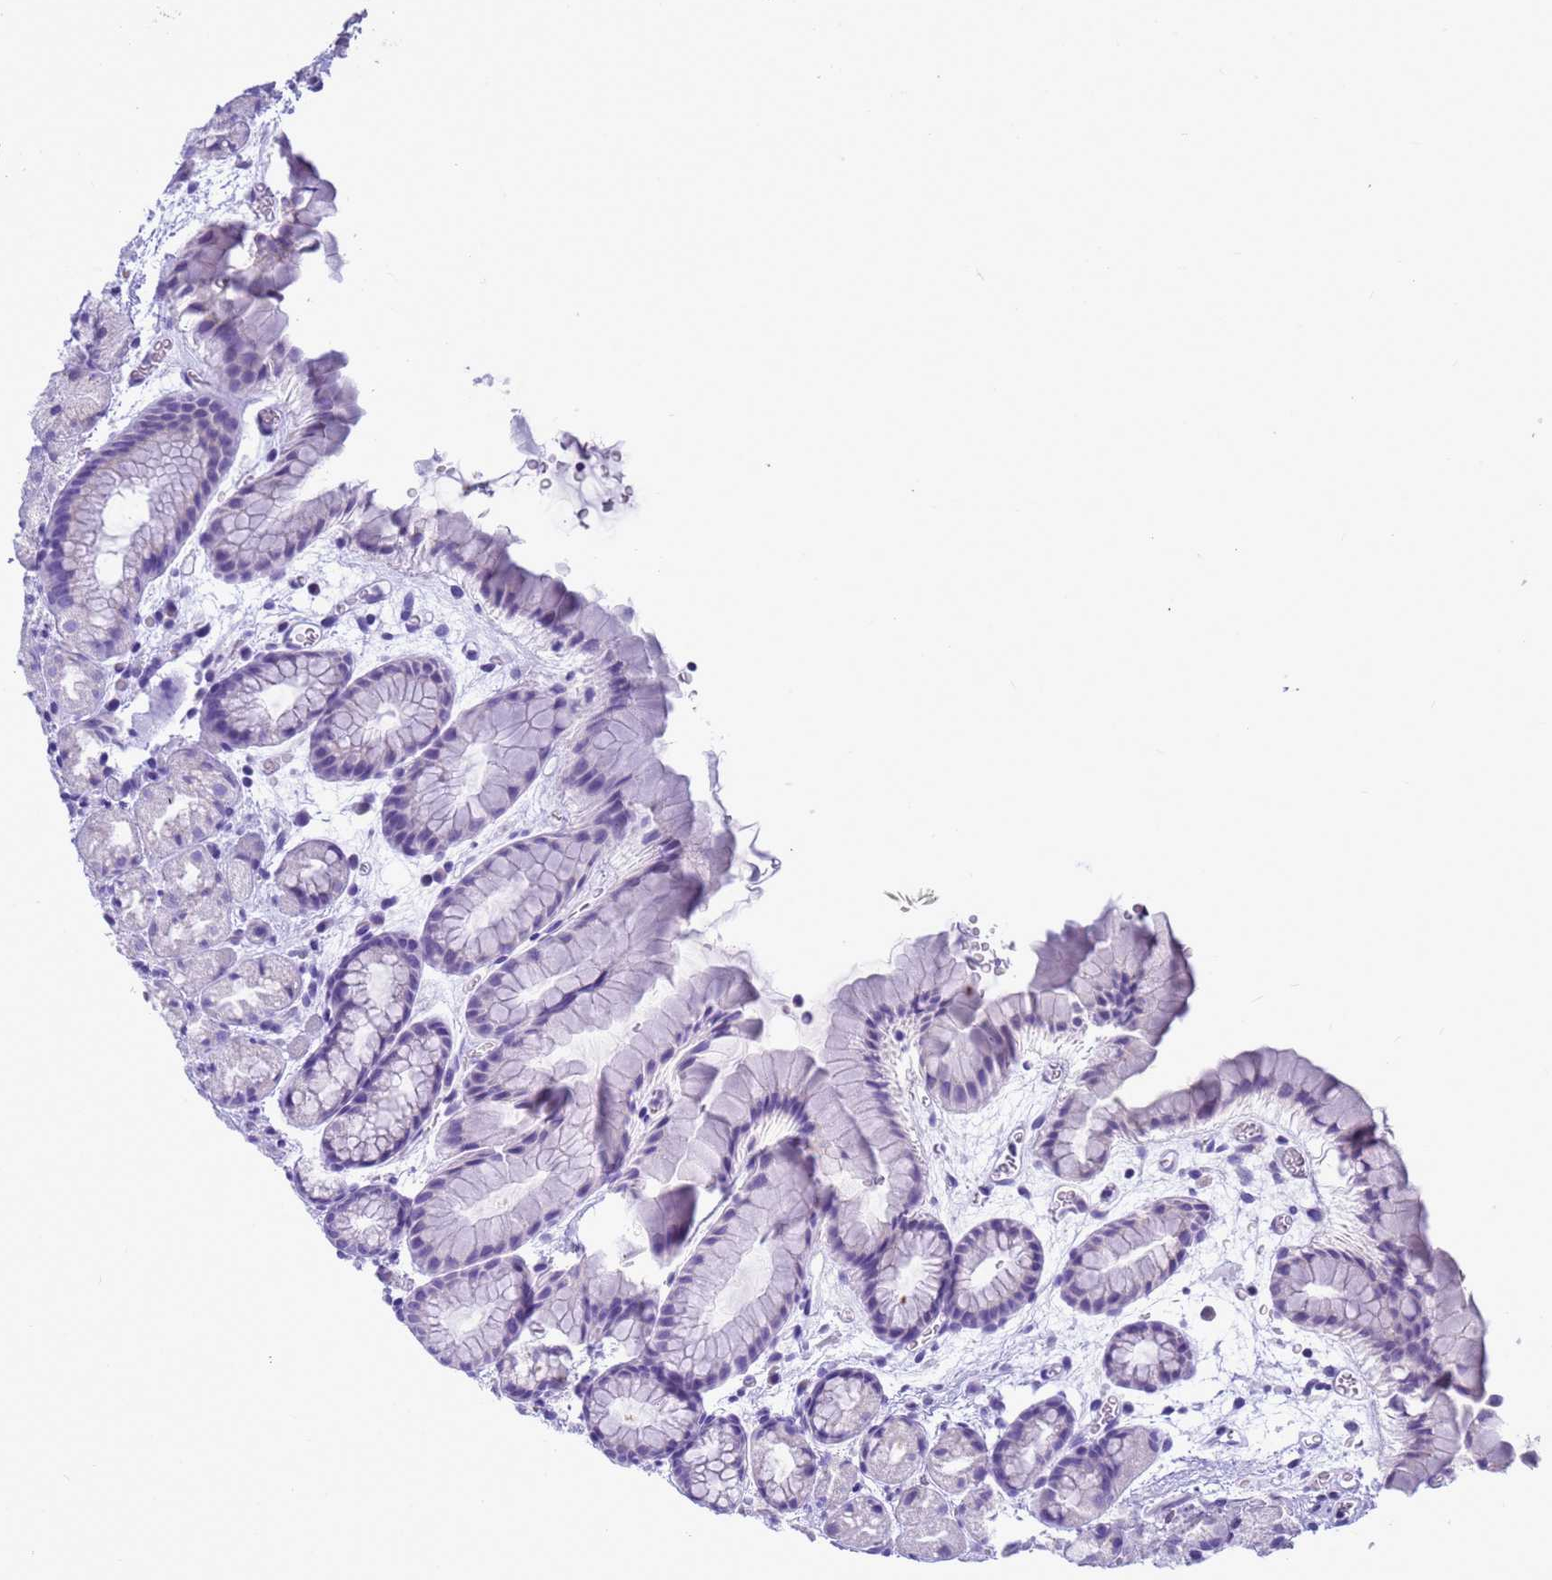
{"staining": {"intensity": "negative", "quantity": "none", "location": "none"}, "tissue": "stomach", "cell_type": "Glandular cells", "image_type": "normal", "snomed": [{"axis": "morphology", "description": "Normal tissue, NOS"}, {"axis": "topography", "description": "Stomach, upper"}, {"axis": "topography", "description": "Stomach"}], "caption": "Immunohistochemistry (IHC) of normal stomach demonstrates no staining in glandular cells.", "gene": "STATH", "patient": {"sex": "male", "age": 47}}